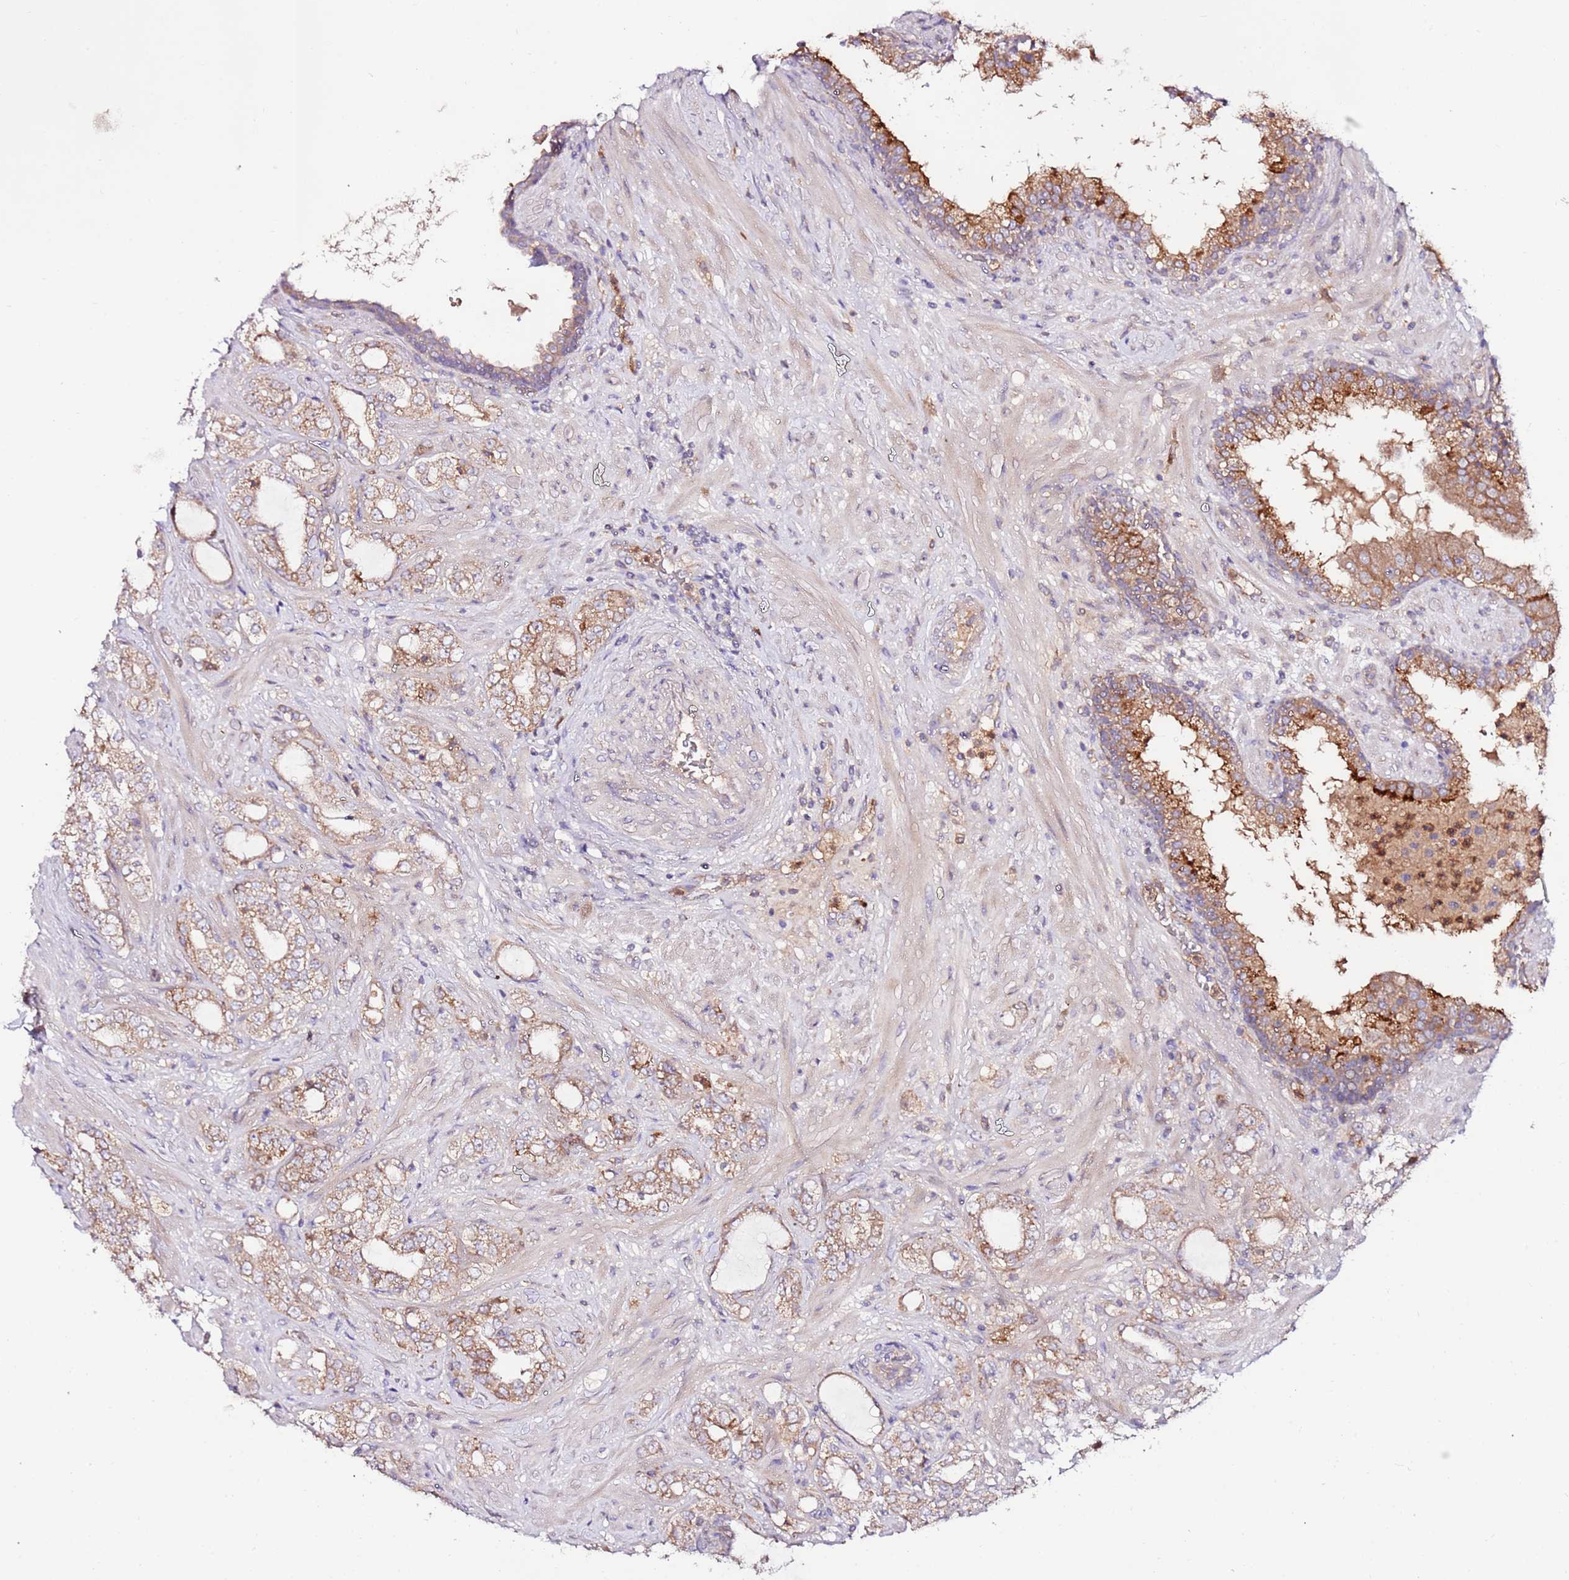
{"staining": {"intensity": "moderate", "quantity": ">75%", "location": "cytoplasmic/membranous"}, "tissue": "prostate cancer", "cell_type": "Tumor cells", "image_type": "cancer", "snomed": [{"axis": "morphology", "description": "Adenocarcinoma, High grade"}, {"axis": "topography", "description": "Prostate"}], "caption": "Immunohistochemical staining of prostate cancer displays moderate cytoplasmic/membranous protein positivity in about >75% of tumor cells.", "gene": "FLVCR1", "patient": {"sex": "male", "age": 64}}